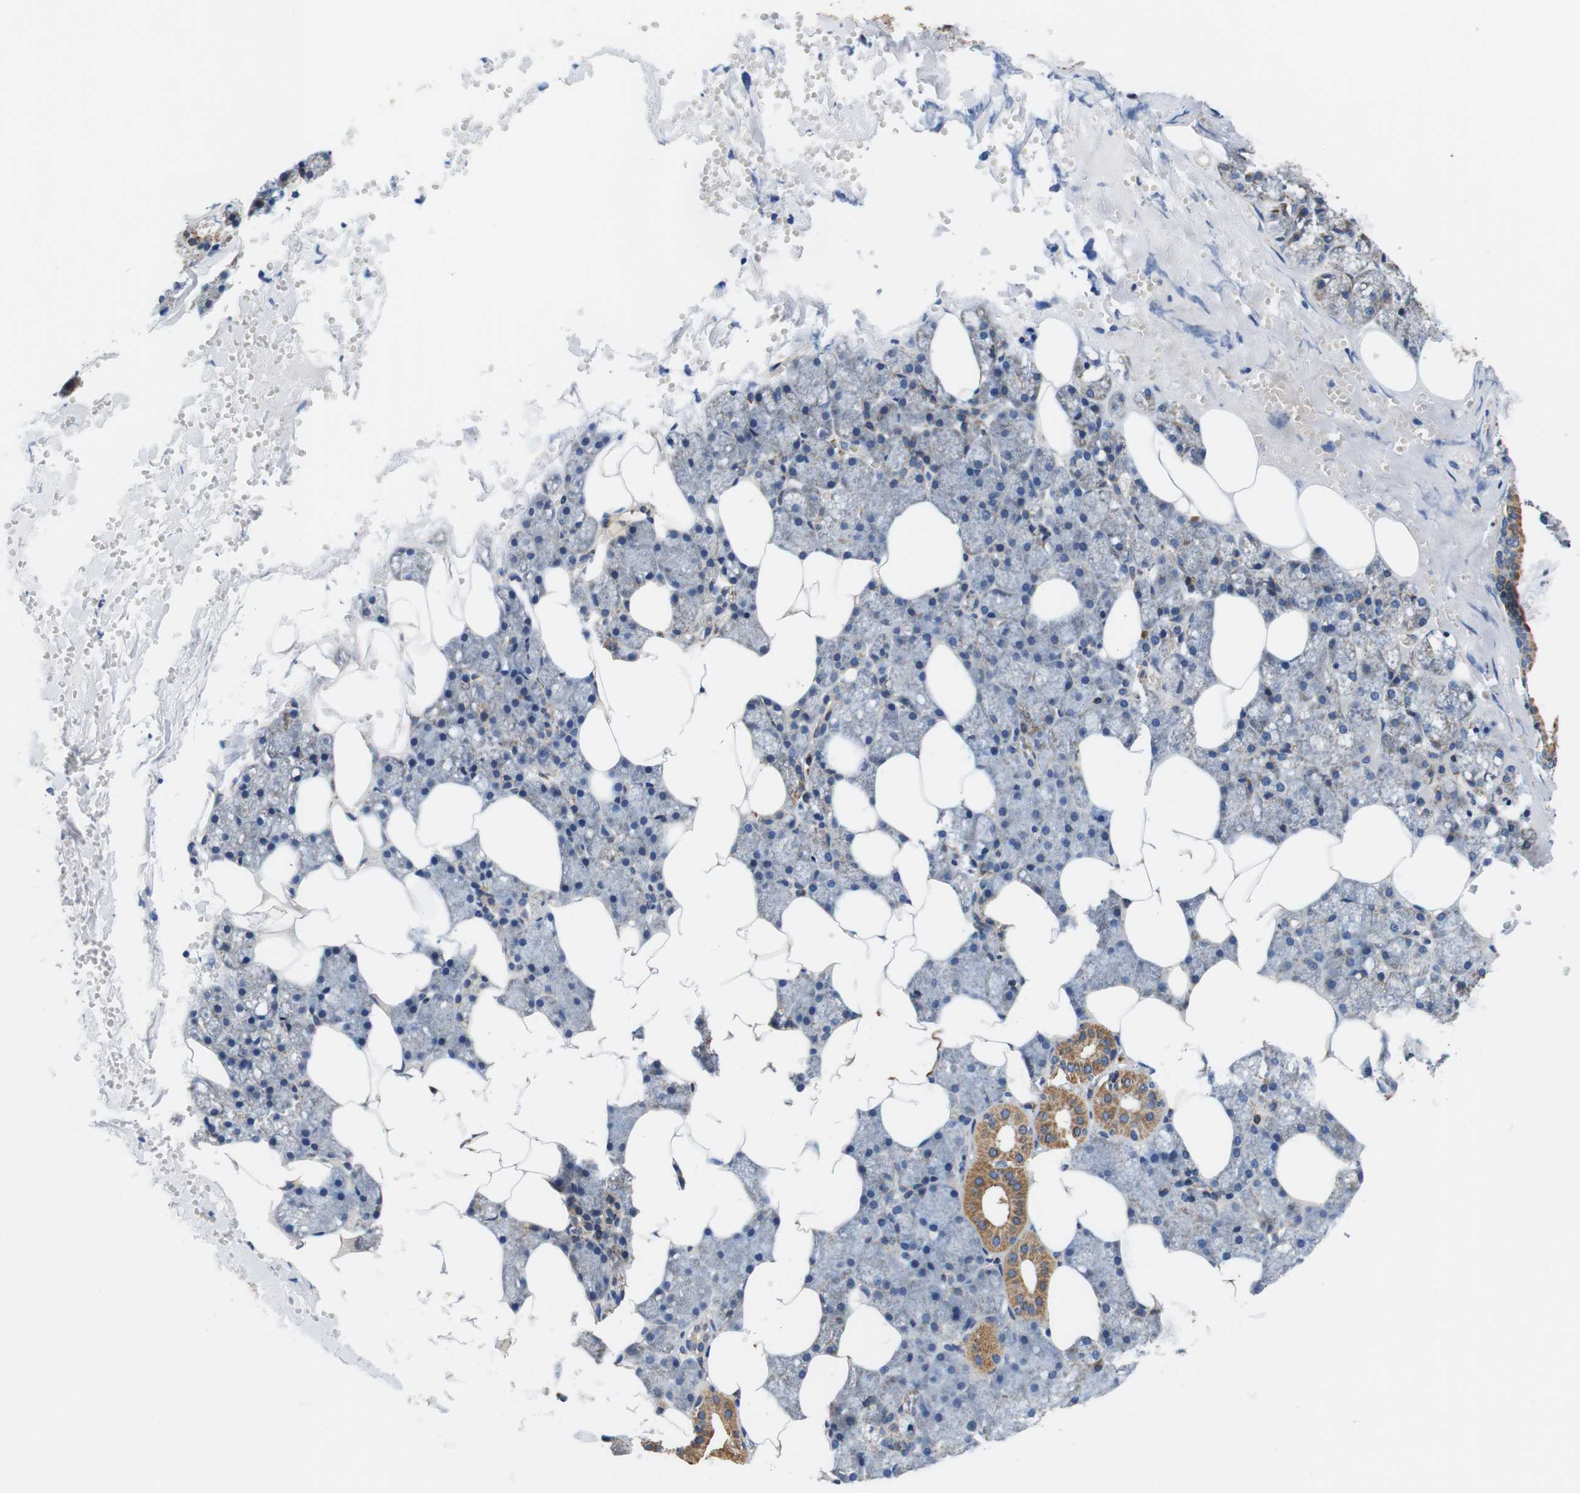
{"staining": {"intensity": "moderate", "quantity": ">75%", "location": "cytoplasmic/membranous"}, "tissue": "salivary gland", "cell_type": "Glandular cells", "image_type": "normal", "snomed": [{"axis": "morphology", "description": "Normal tissue, NOS"}, {"axis": "topography", "description": "Salivary gland"}], "caption": "Brown immunohistochemical staining in benign human salivary gland exhibits moderate cytoplasmic/membranous expression in about >75% of glandular cells. (IHC, brightfield microscopy, high magnification).", "gene": "LRP4", "patient": {"sex": "male", "age": 62}}